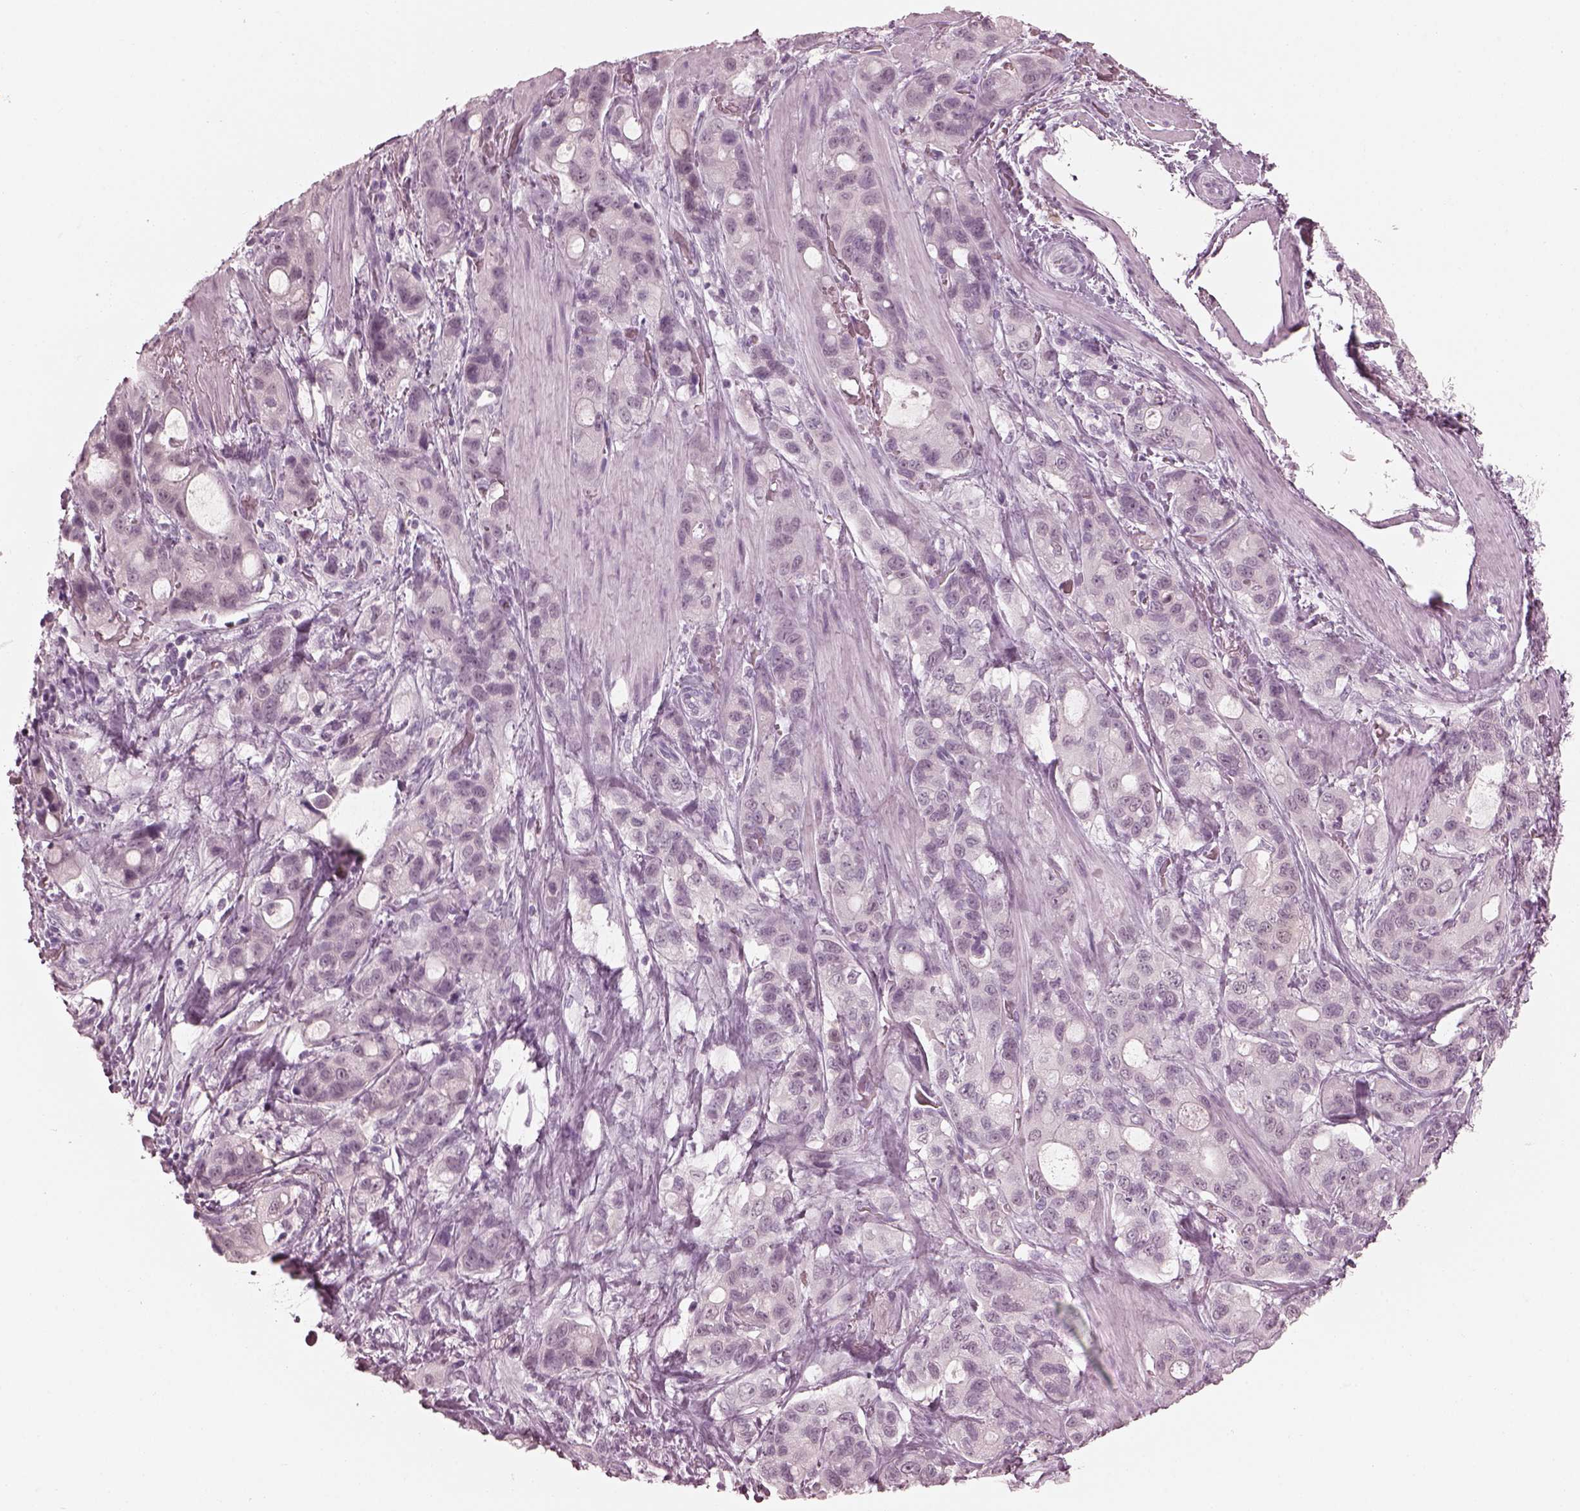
{"staining": {"intensity": "negative", "quantity": "none", "location": "none"}, "tissue": "stomach cancer", "cell_type": "Tumor cells", "image_type": "cancer", "snomed": [{"axis": "morphology", "description": "Adenocarcinoma, NOS"}, {"axis": "topography", "description": "Stomach"}], "caption": "Immunohistochemistry image of human adenocarcinoma (stomach) stained for a protein (brown), which reveals no positivity in tumor cells.", "gene": "C2orf81", "patient": {"sex": "male", "age": 63}}